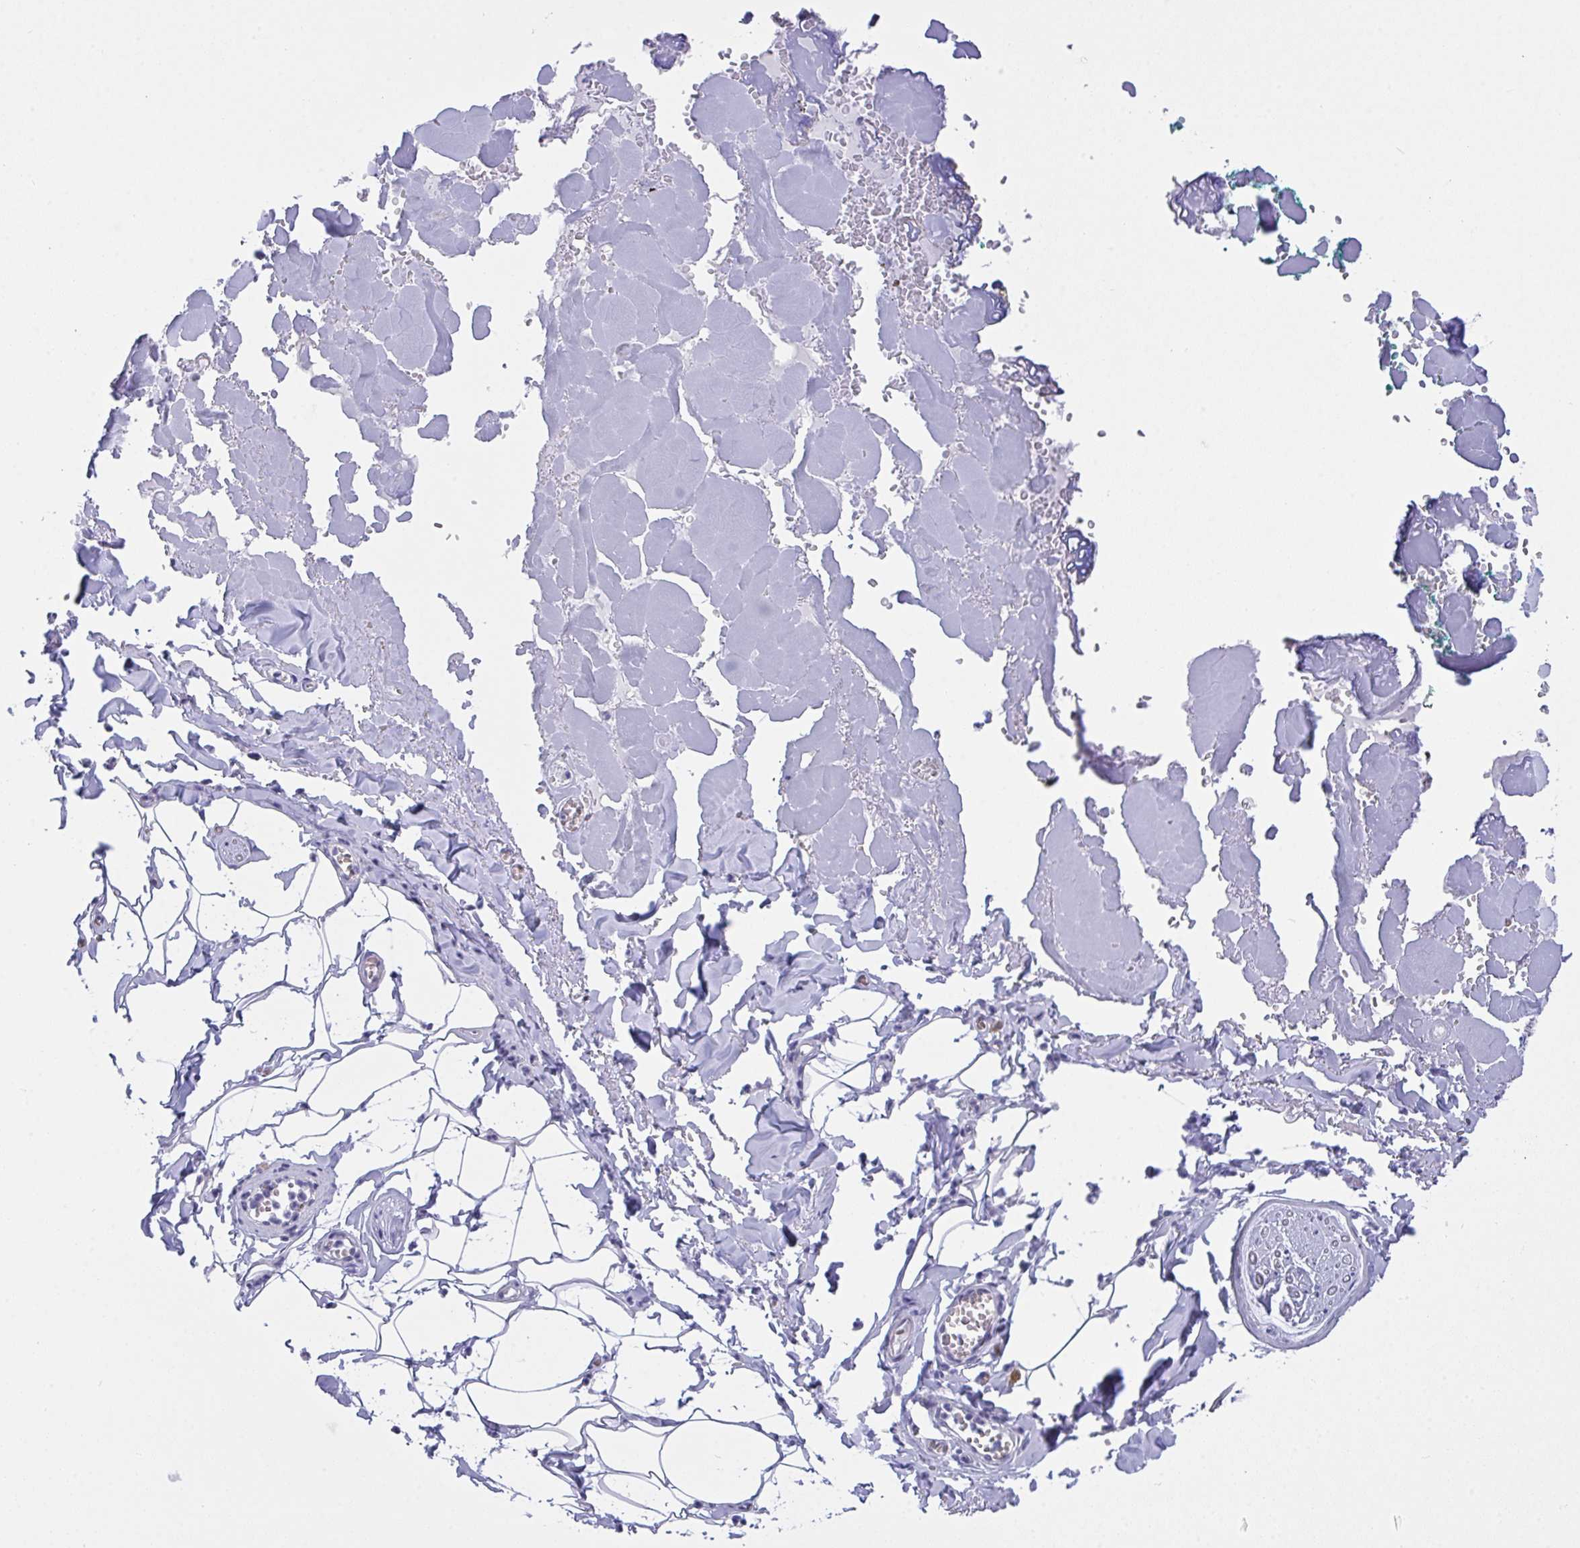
{"staining": {"intensity": "negative", "quantity": "none", "location": "none"}, "tissue": "adipose tissue", "cell_type": "Adipocytes", "image_type": "normal", "snomed": [{"axis": "morphology", "description": "Normal tissue, NOS"}, {"axis": "topography", "description": "Vulva"}, {"axis": "topography", "description": "Peripheral nerve tissue"}], "caption": "An image of adipose tissue stained for a protein shows no brown staining in adipocytes. (Brightfield microscopy of DAB immunohistochemistry (IHC) at high magnification).", "gene": "FBXL22", "patient": {"sex": "female", "age": 66}}